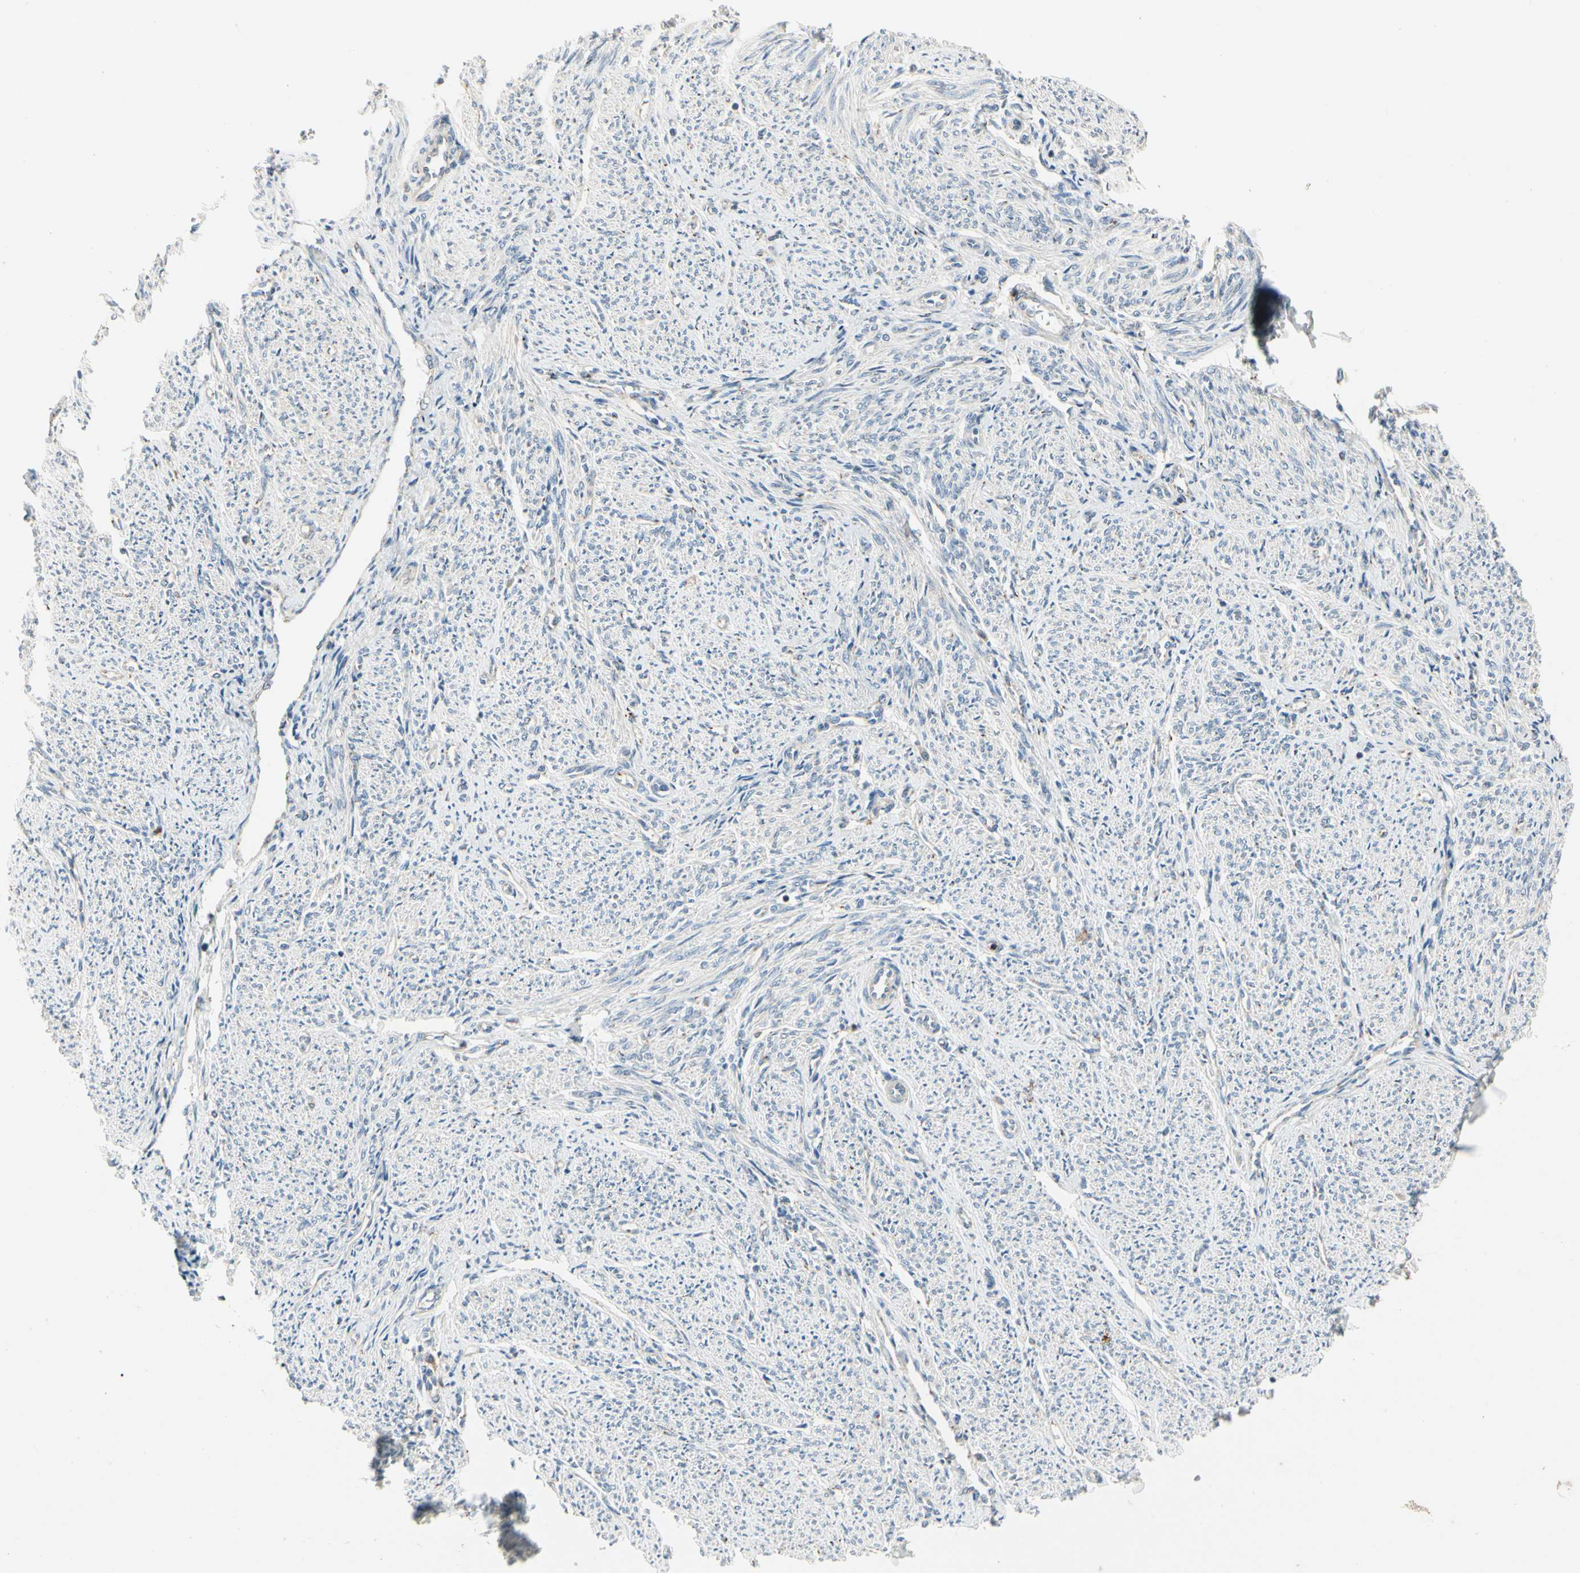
{"staining": {"intensity": "negative", "quantity": "none", "location": "none"}, "tissue": "smooth muscle", "cell_type": "Smooth muscle cells", "image_type": "normal", "snomed": [{"axis": "morphology", "description": "Normal tissue, NOS"}, {"axis": "topography", "description": "Smooth muscle"}], "caption": "High magnification brightfield microscopy of benign smooth muscle stained with DAB (brown) and counterstained with hematoxylin (blue): smooth muscle cells show no significant expression. Nuclei are stained in blue.", "gene": "ABCA3", "patient": {"sex": "female", "age": 65}}